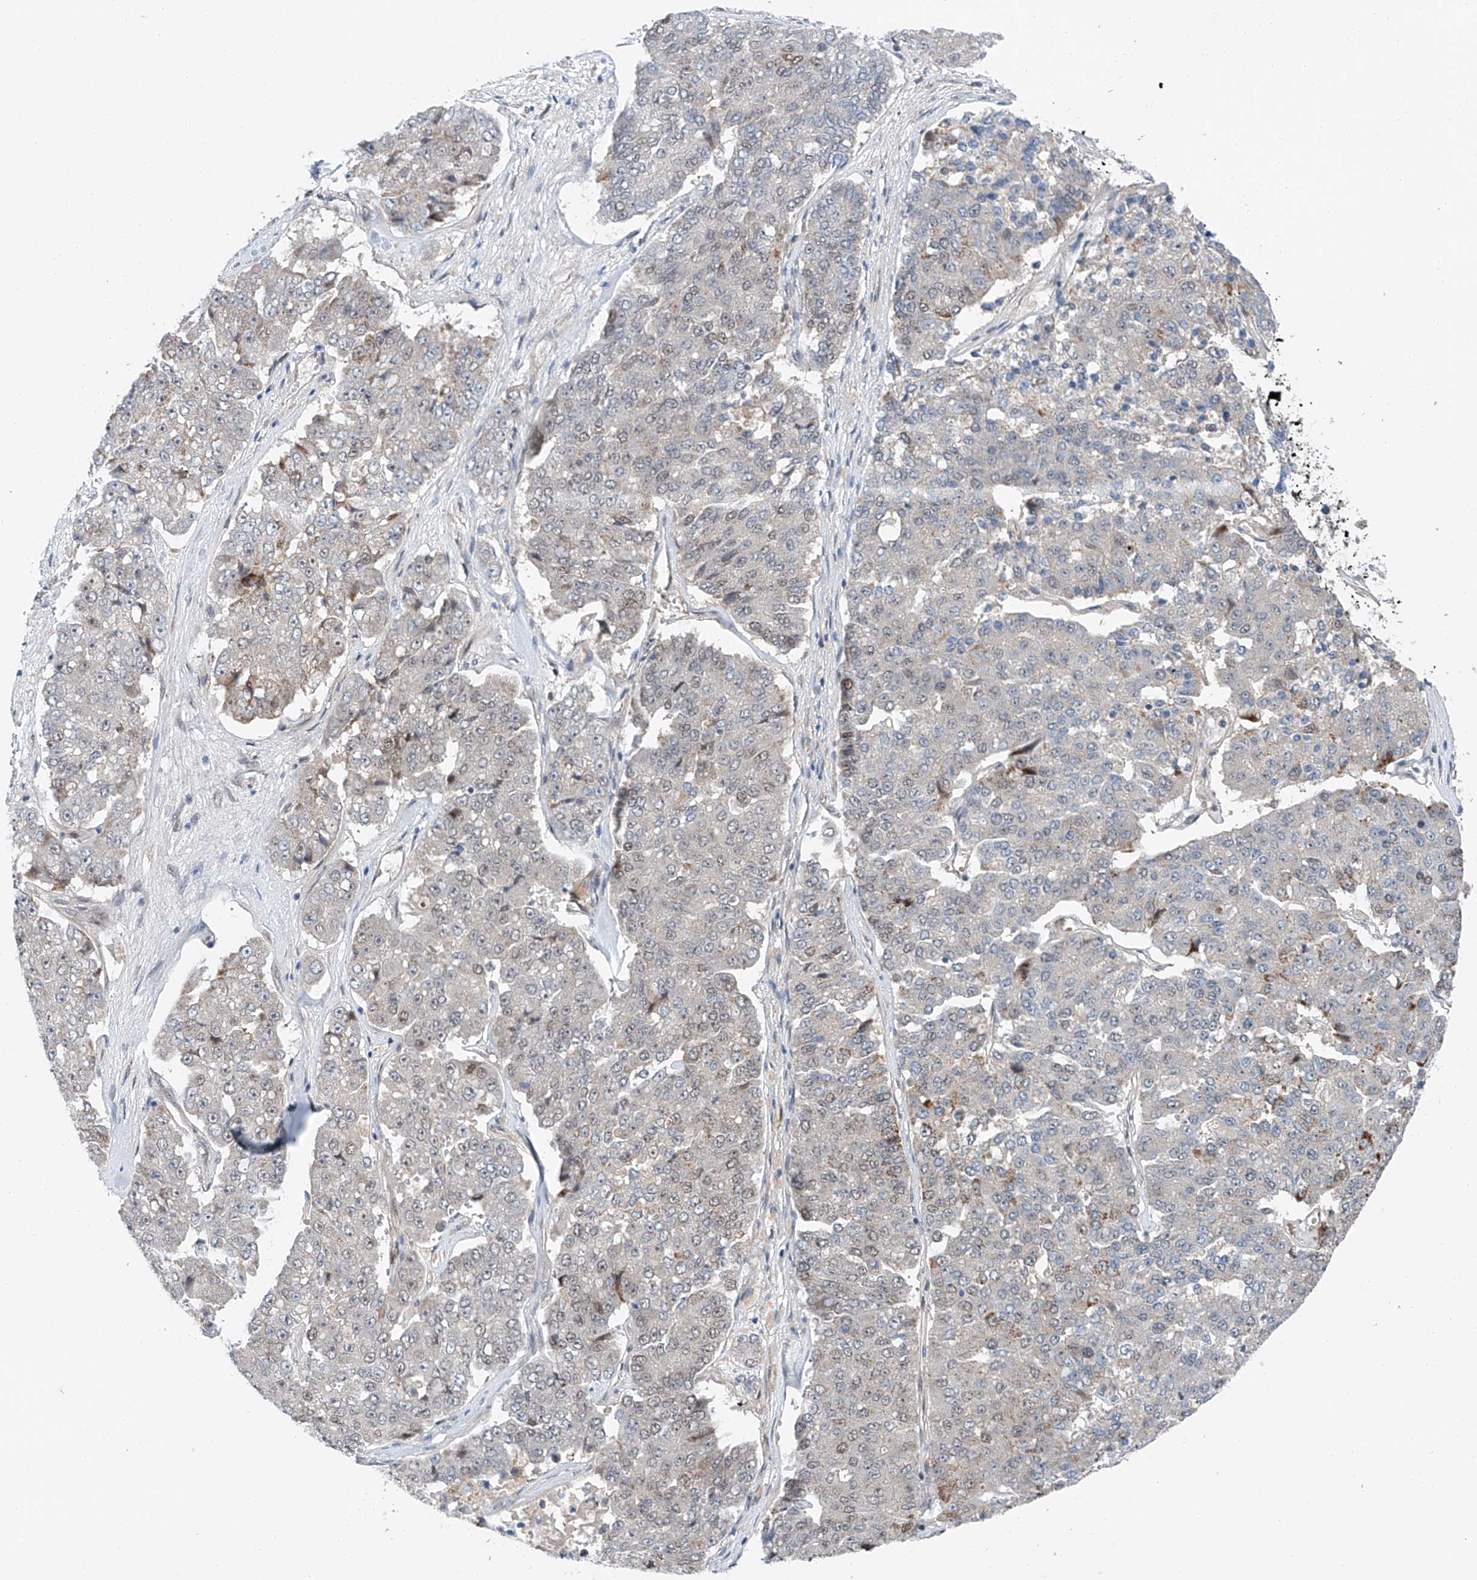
{"staining": {"intensity": "negative", "quantity": "none", "location": "none"}, "tissue": "pancreatic cancer", "cell_type": "Tumor cells", "image_type": "cancer", "snomed": [{"axis": "morphology", "description": "Adenocarcinoma, NOS"}, {"axis": "topography", "description": "Pancreas"}], "caption": "Immunohistochemistry (IHC) image of adenocarcinoma (pancreatic) stained for a protein (brown), which displays no expression in tumor cells. (DAB immunohistochemistry with hematoxylin counter stain).", "gene": "CLDND1", "patient": {"sex": "male", "age": 50}}